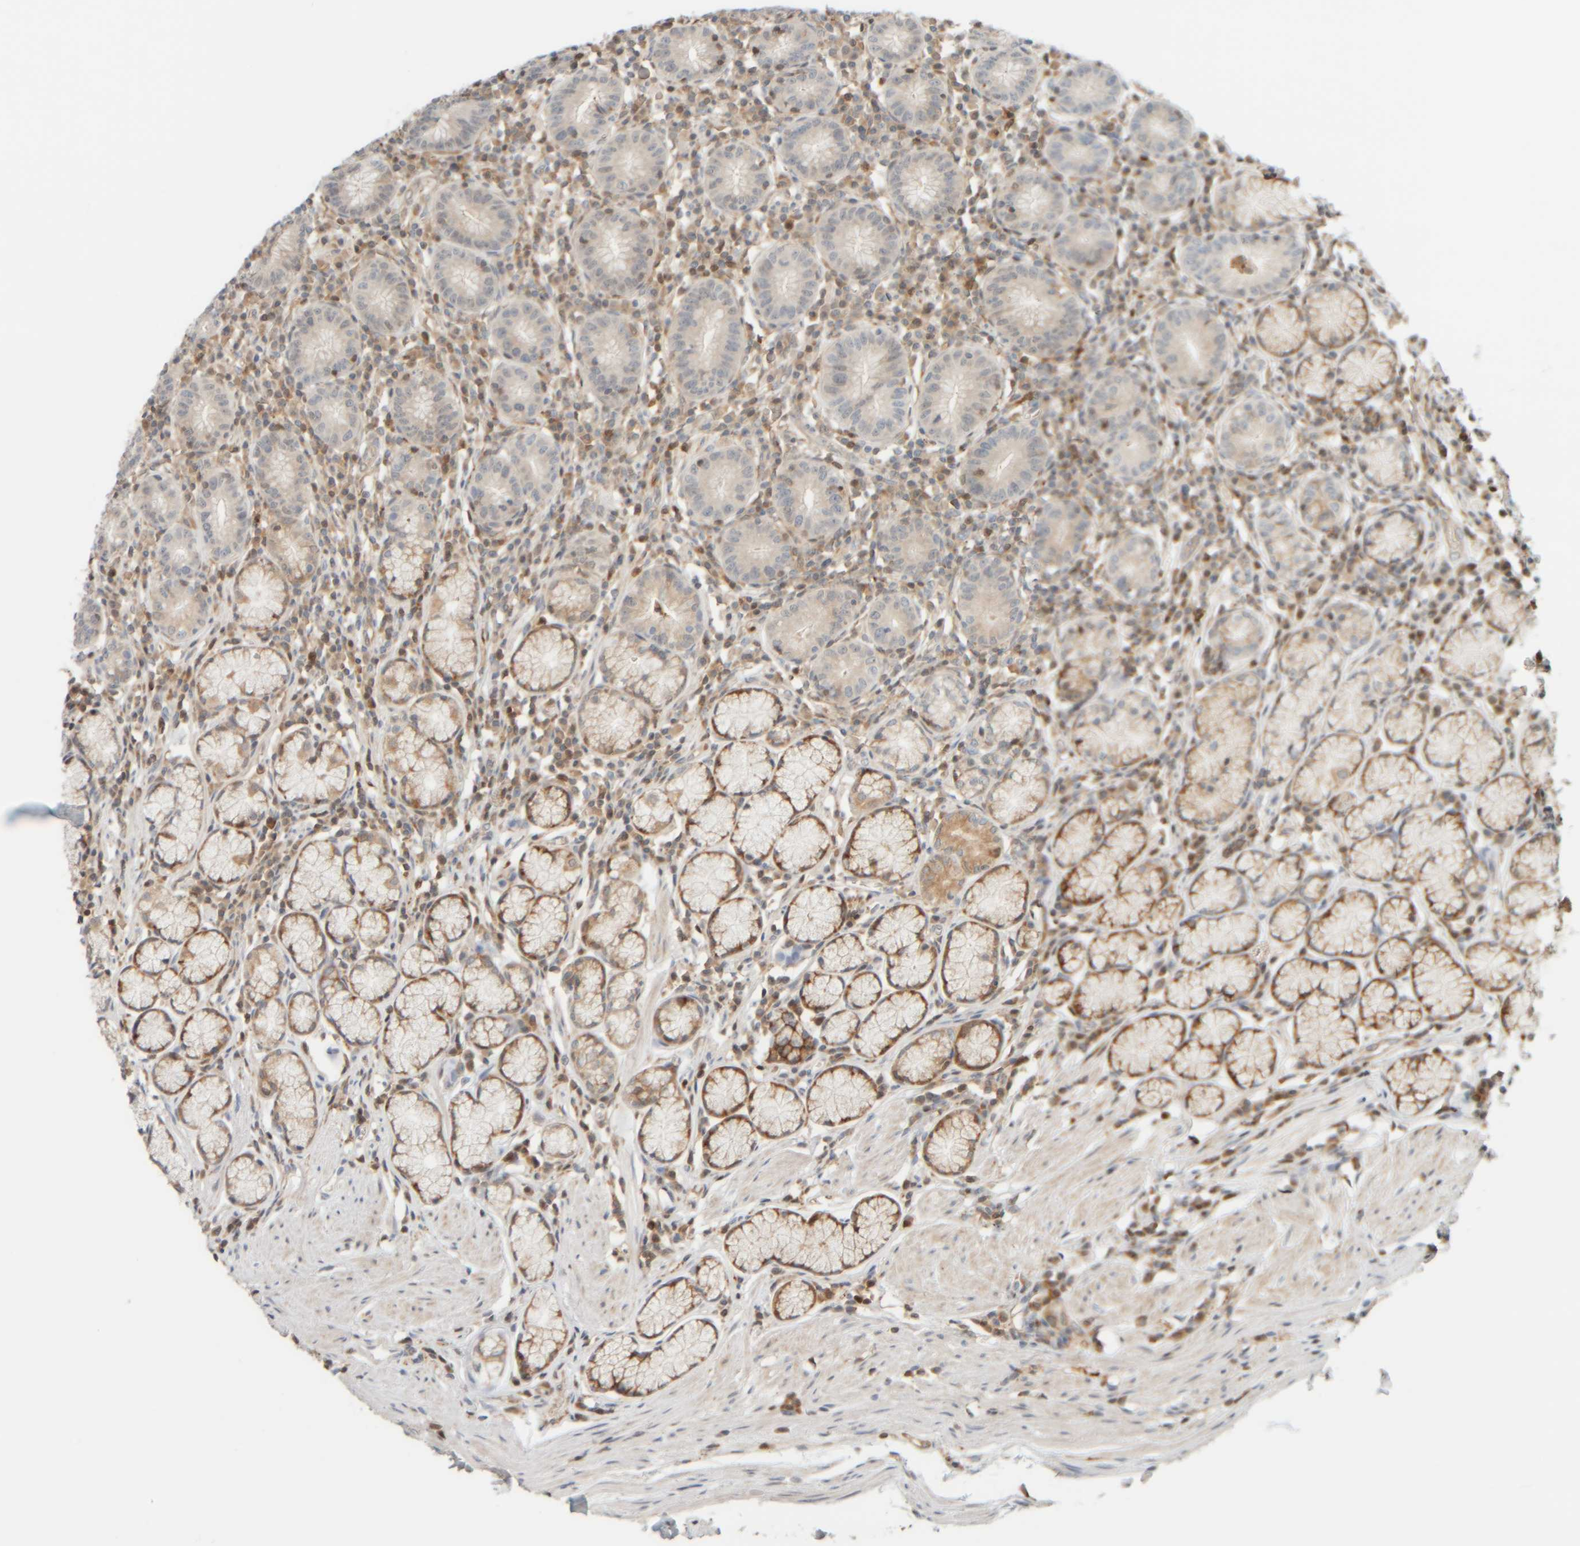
{"staining": {"intensity": "moderate", "quantity": ">75%", "location": "cytoplasmic/membranous,nuclear"}, "tissue": "stomach", "cell_type": "Glandular cells", "image_type": "normal", "snomed": [{"axis": "morphology", "description": "Normal tissue, NOS"}, {"axis": "topography", "description": "Stomach"}], "caption": "Protein expression analysis of normal stomach exhibits moderate cytoplasmic/membranous,nuclear expression in about >75% of glandular cells.", "gene": "AARSD1", "patient": {"sex": "male", "age": 55}}